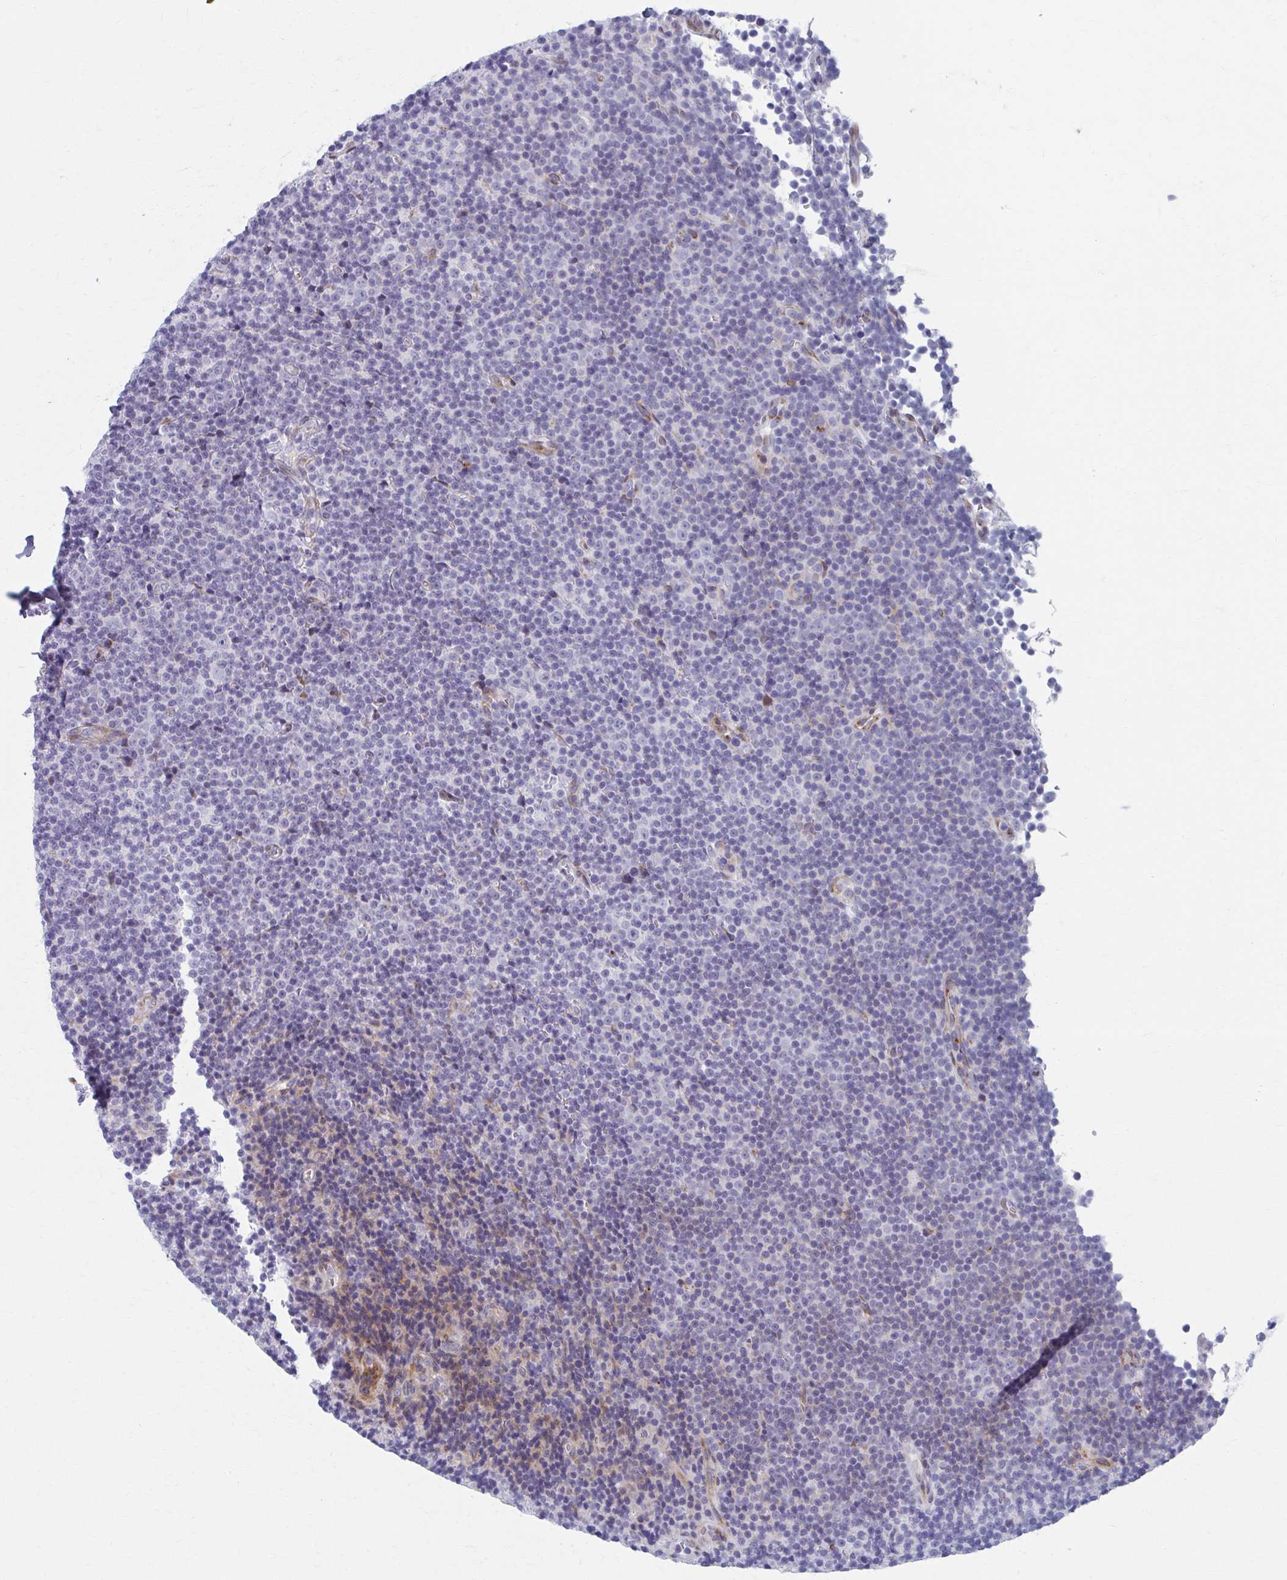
{"staining": {"intensity": "negative", "quantity": "none", "location": "none"}, "tissue": "lymphoma", "cell_type": "Tumor cells", "image_type": "cancer", "snomed": [{"axis": "morphology", "description": "Malignant lymphoma, non-Hodgkin's type, Low grade"}, {"axis": "topography", "description": "Lymph node"}], "caption": "IHC image of neoplastic tissue: human low-grade malignant lymphoma, non-Hodgkin's type stained with DAB demonstrates no significant protein expression in tumor cells. (IHC, brightfield microscopy, high magnification).", "gene": "OLFM2", "patient": {"sex": "female", "age": 67}}